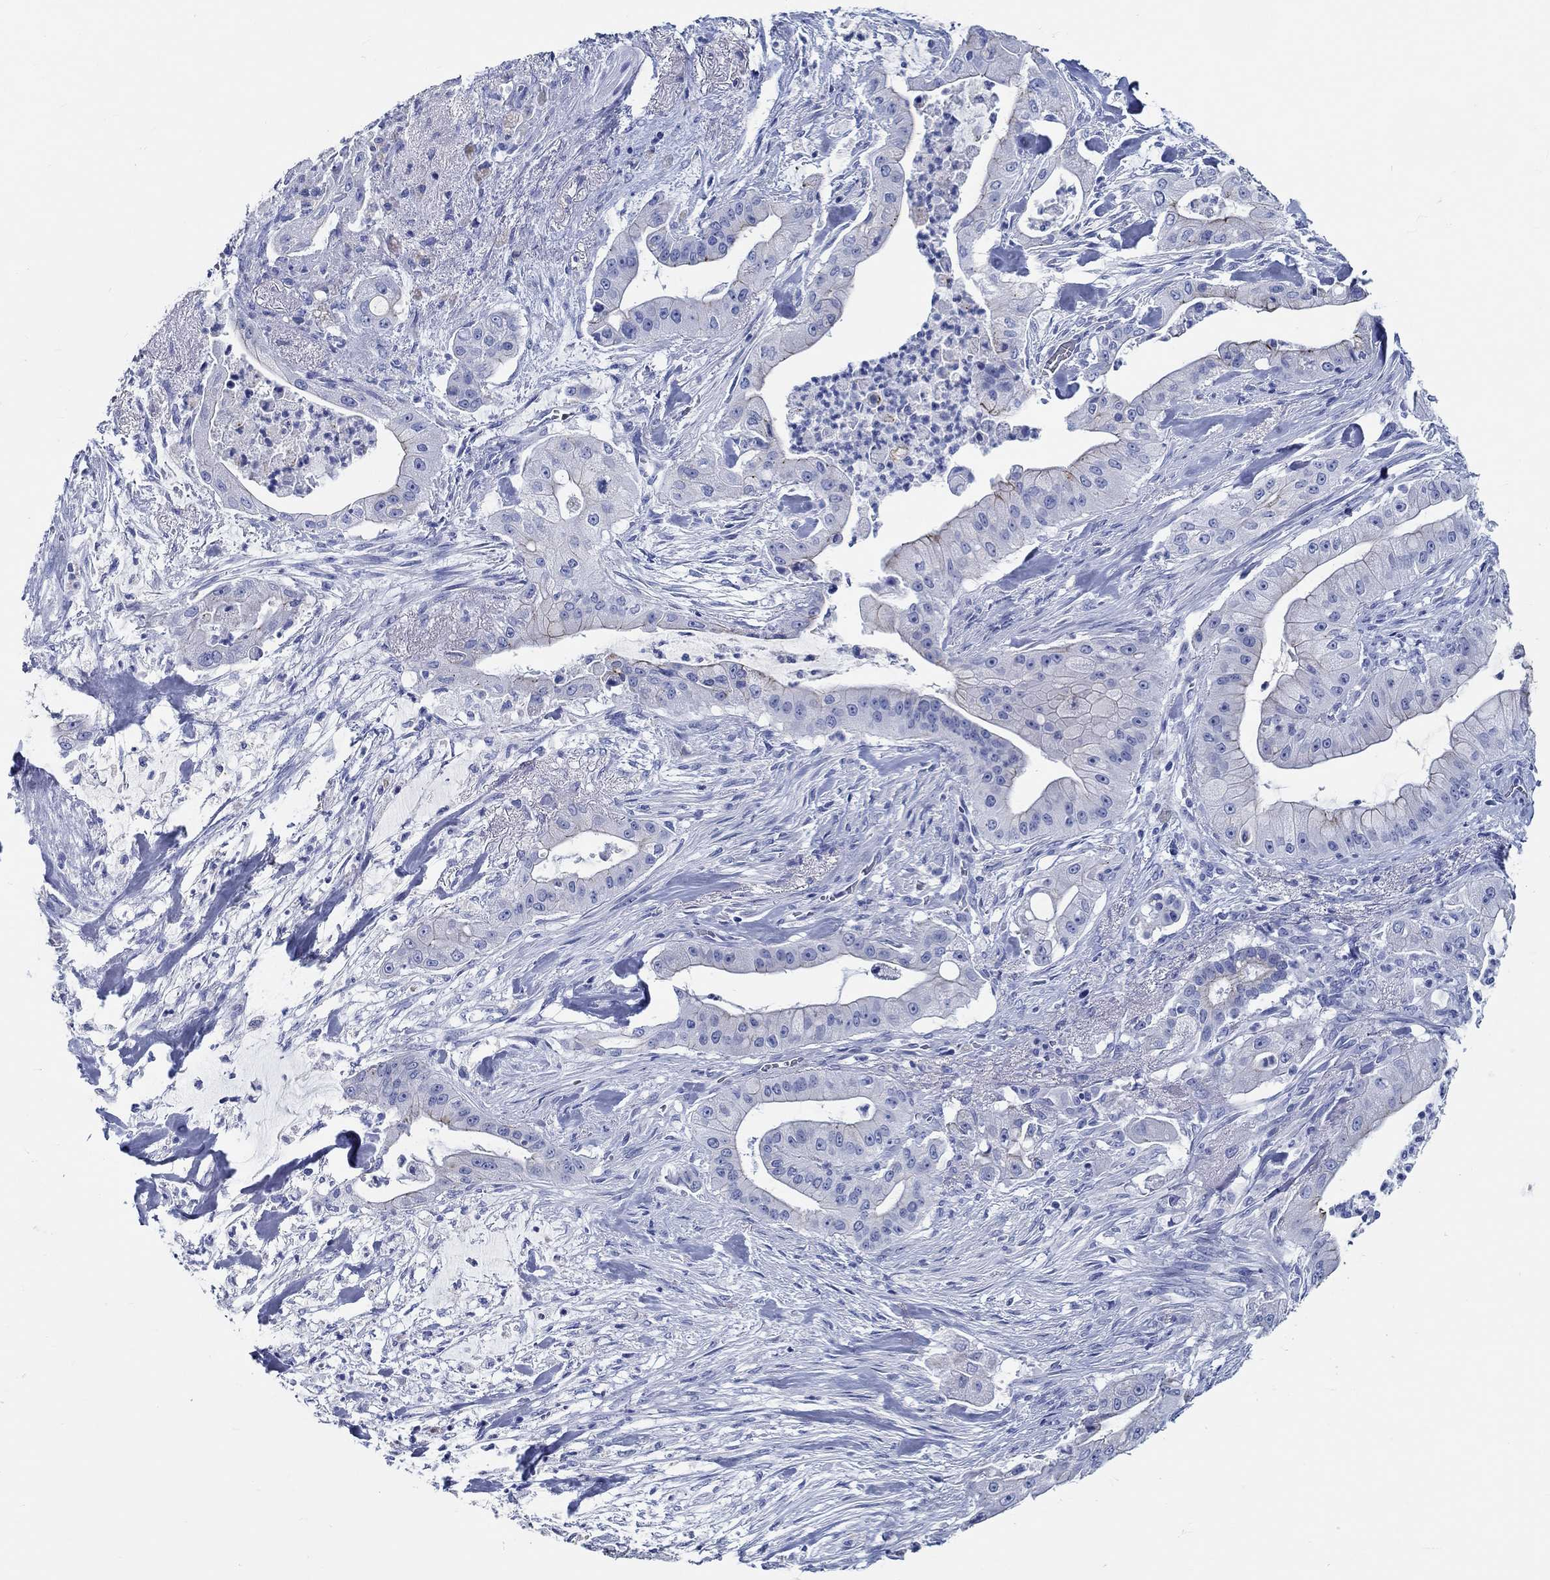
{"staining": {"intensity": "negative", "quantity": "none", "location": "none"}, "tissue": "pancreatic cancer", "cell_type": "Tumor cells", "image_type": "cancer", "snomed": [{"axis": "morphology", "description": "Normal tissue, NOS"}, {"axis": "morphology", "description": "Inflammation, NOS"}, {"axis": "morphology", "description": "Adenocarcinoma, NOS"}, {"axis": "topography", "description": "Pancreas"}], "caption": "Immunohistochemistry of human pancreatic cancer displays no positivity in tumor cells. (Brightfield microscopy of DAB (3,3'-diaminobenzidine) immunohistochemistry at high magnification).", "gene": "RD3L", "patient": {"sex": "male", "age": 57}}